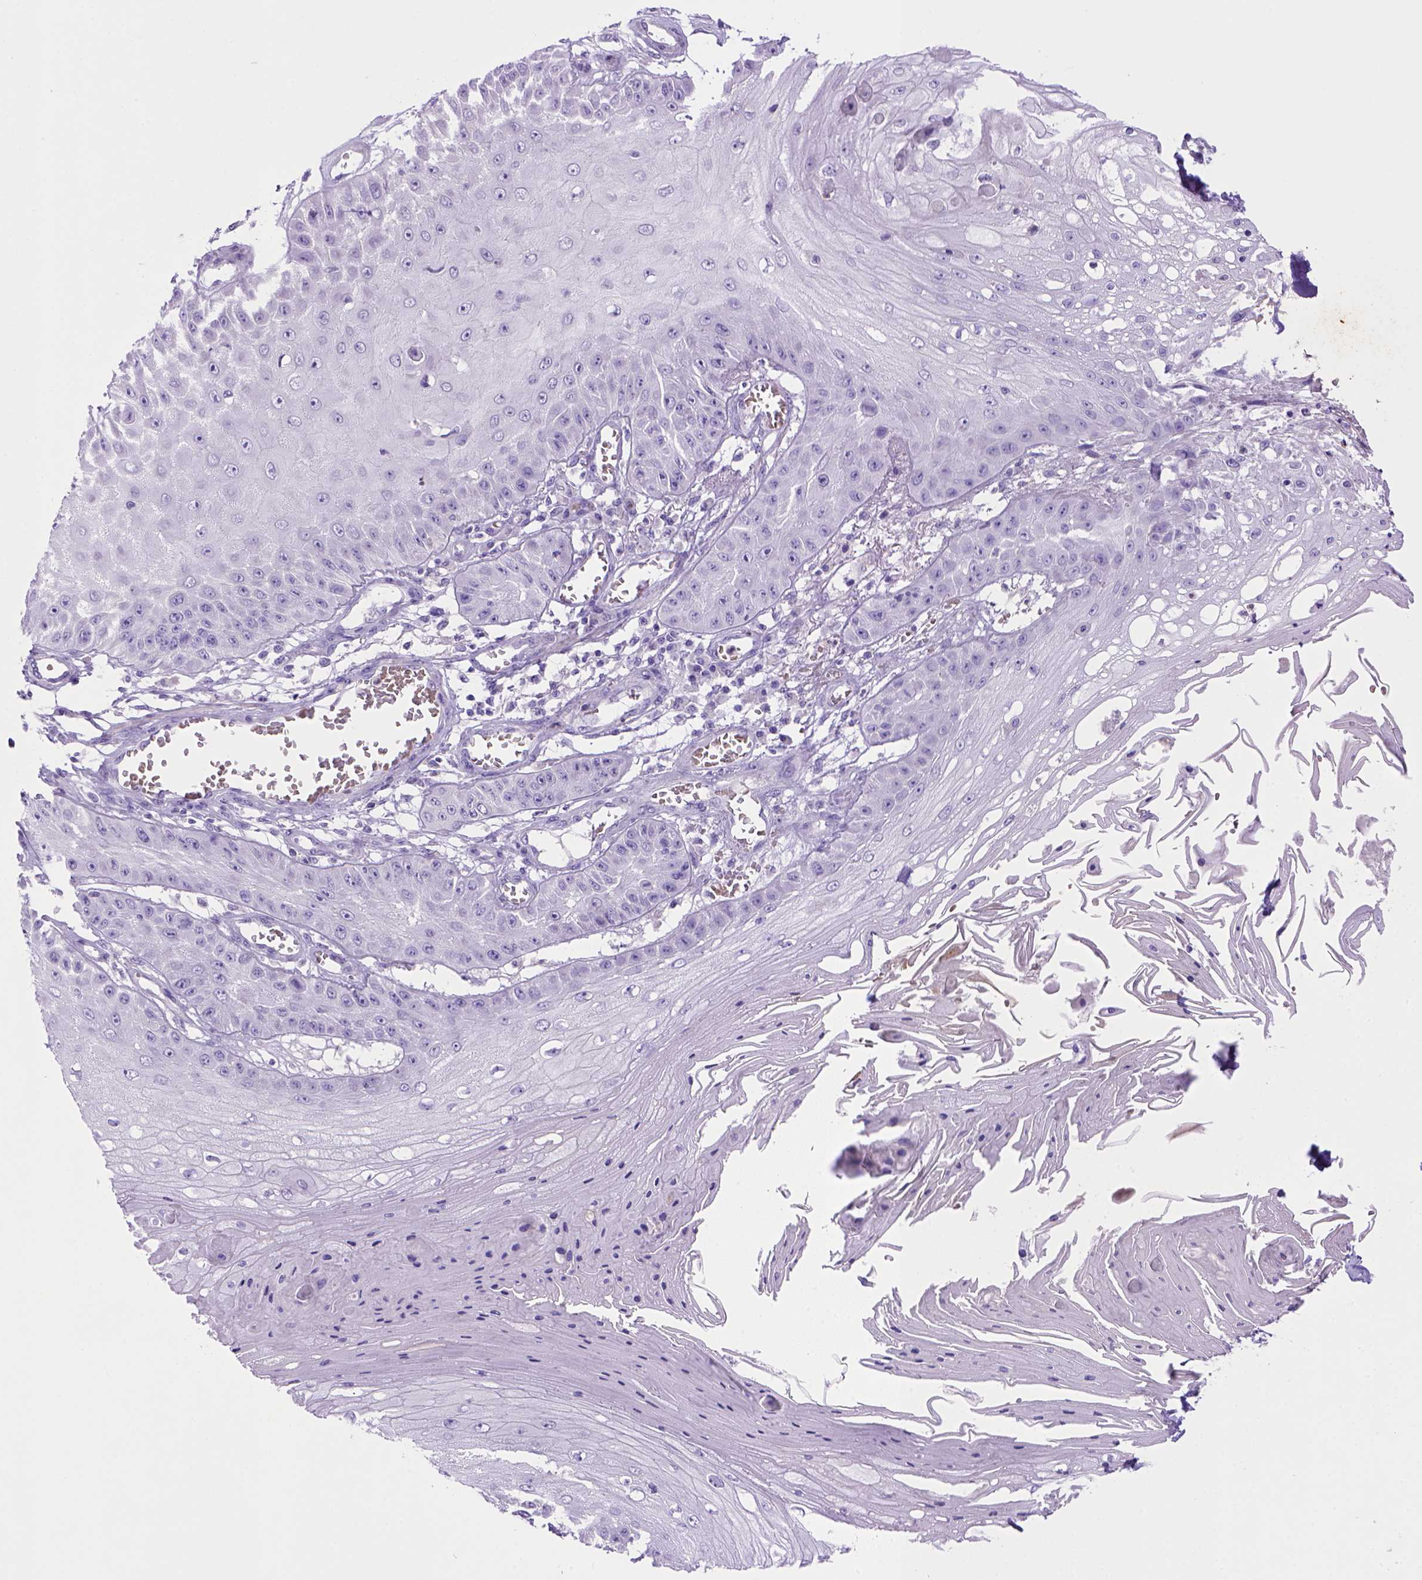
{"staining": {"intensity": "negative", "quantity": "none", "location": "none"}, "tissue": "skin cancer", "cell_type": "Tumor cells", "image_type": "cancer", "snomed": [{"axis": "morphology", "description": "Squamous cell carcinoma, NOS"}, {"axis": "topography", "description": "Skin"}], "caption": "DAB immunohistochemical staining of human skin cancer (squamous cell carcinoma) reveals no significant staining in tumor cells.", "gene": "BAAT", "patient": {"sex": "male", "age": 70}}